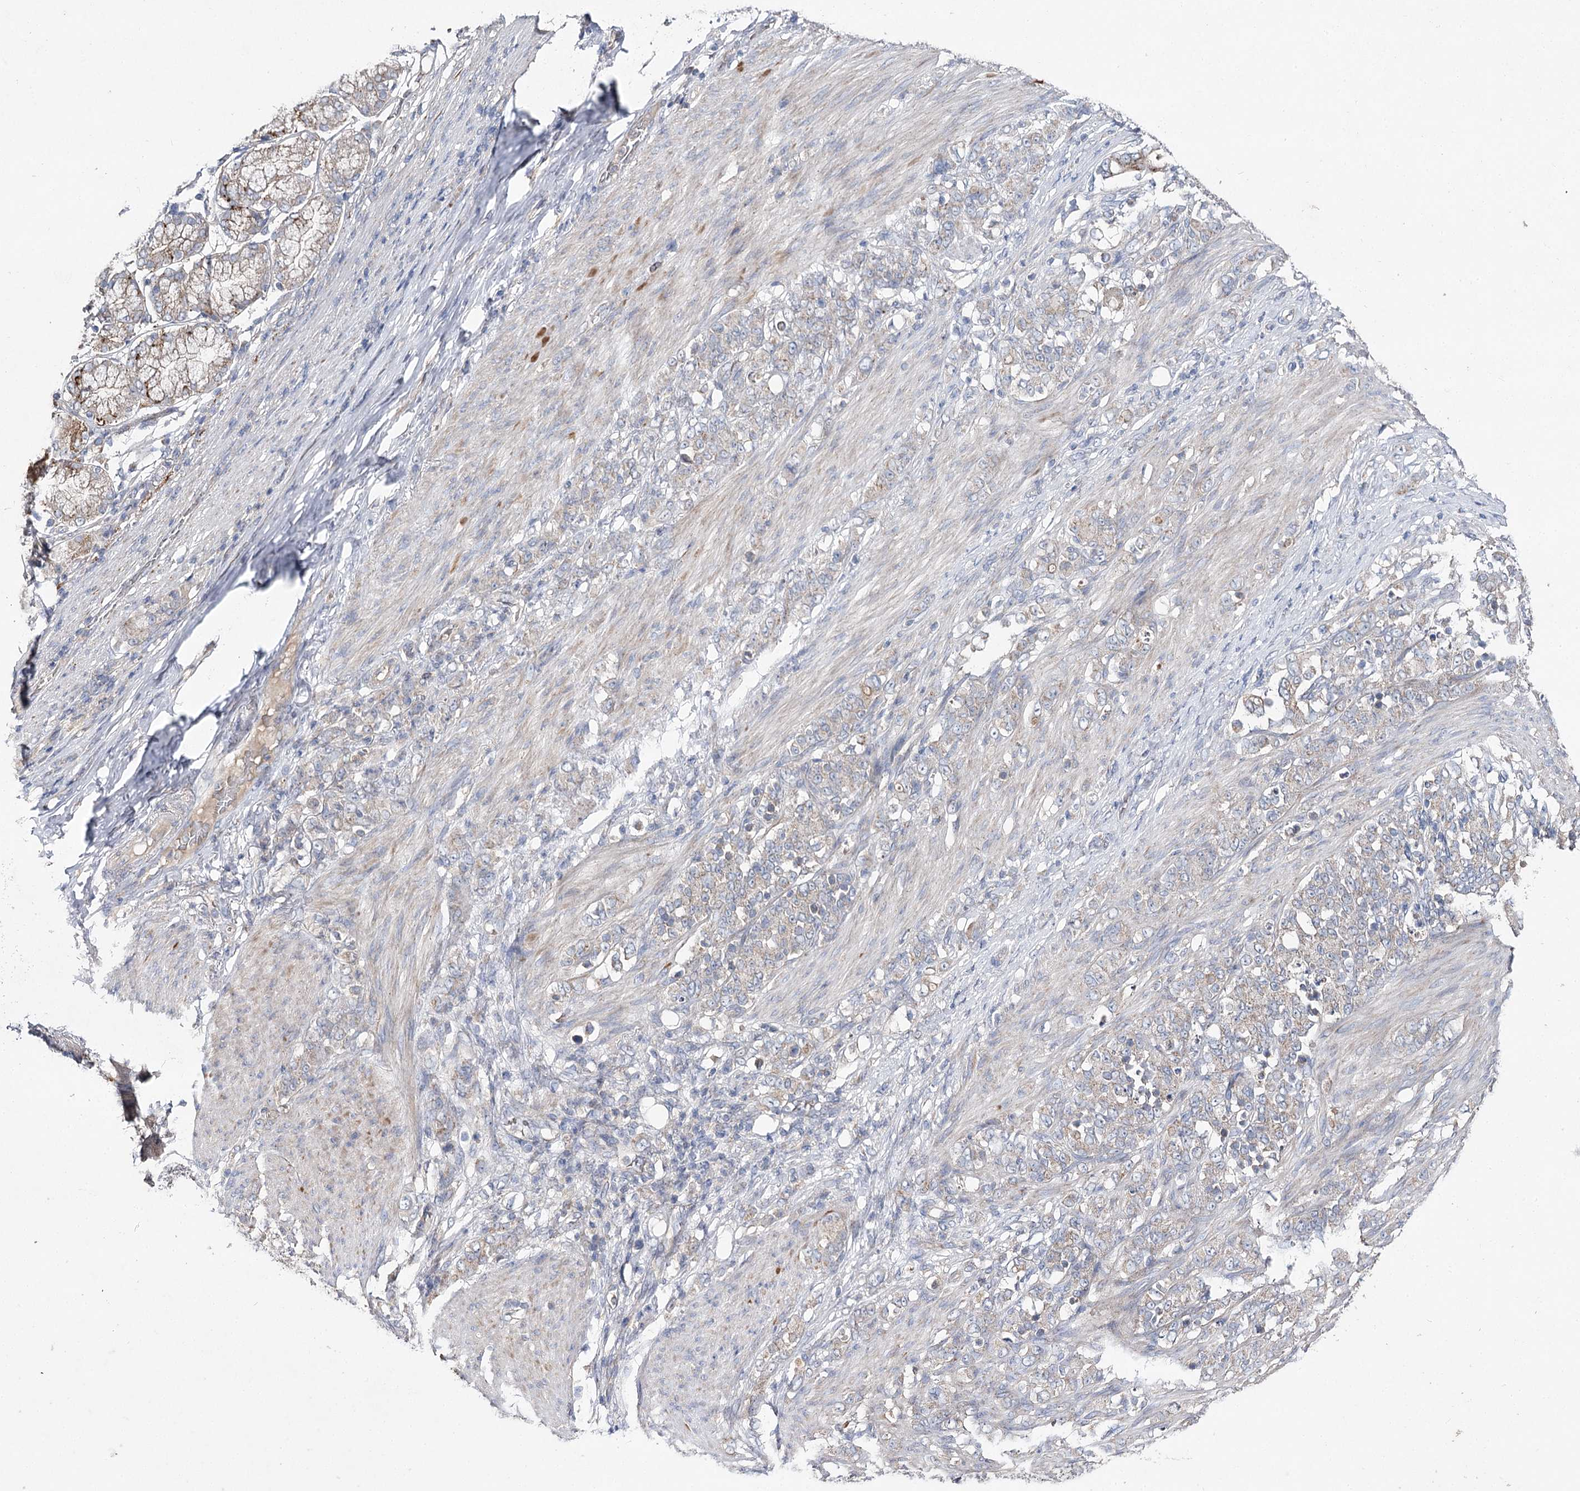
{"staining": {"intensity": "negative", "quantity": "none", "location": "none"}, "tissue": "stomach cancer", "cell_type": "Tumor cells", "image_type": "cancer", "snomed": [{"axis": "morphology", "description": "Adenocarcinoma, NOS"}, {"axis": "topography", "description": "Stomach"}], "caption": "Human stomach cancer stained for a protein using immunohistochemistry (IHC) reveals no expression in tumor cells.", "gene": "AURKC", "patient": {"sex": "female", "age": 79}}